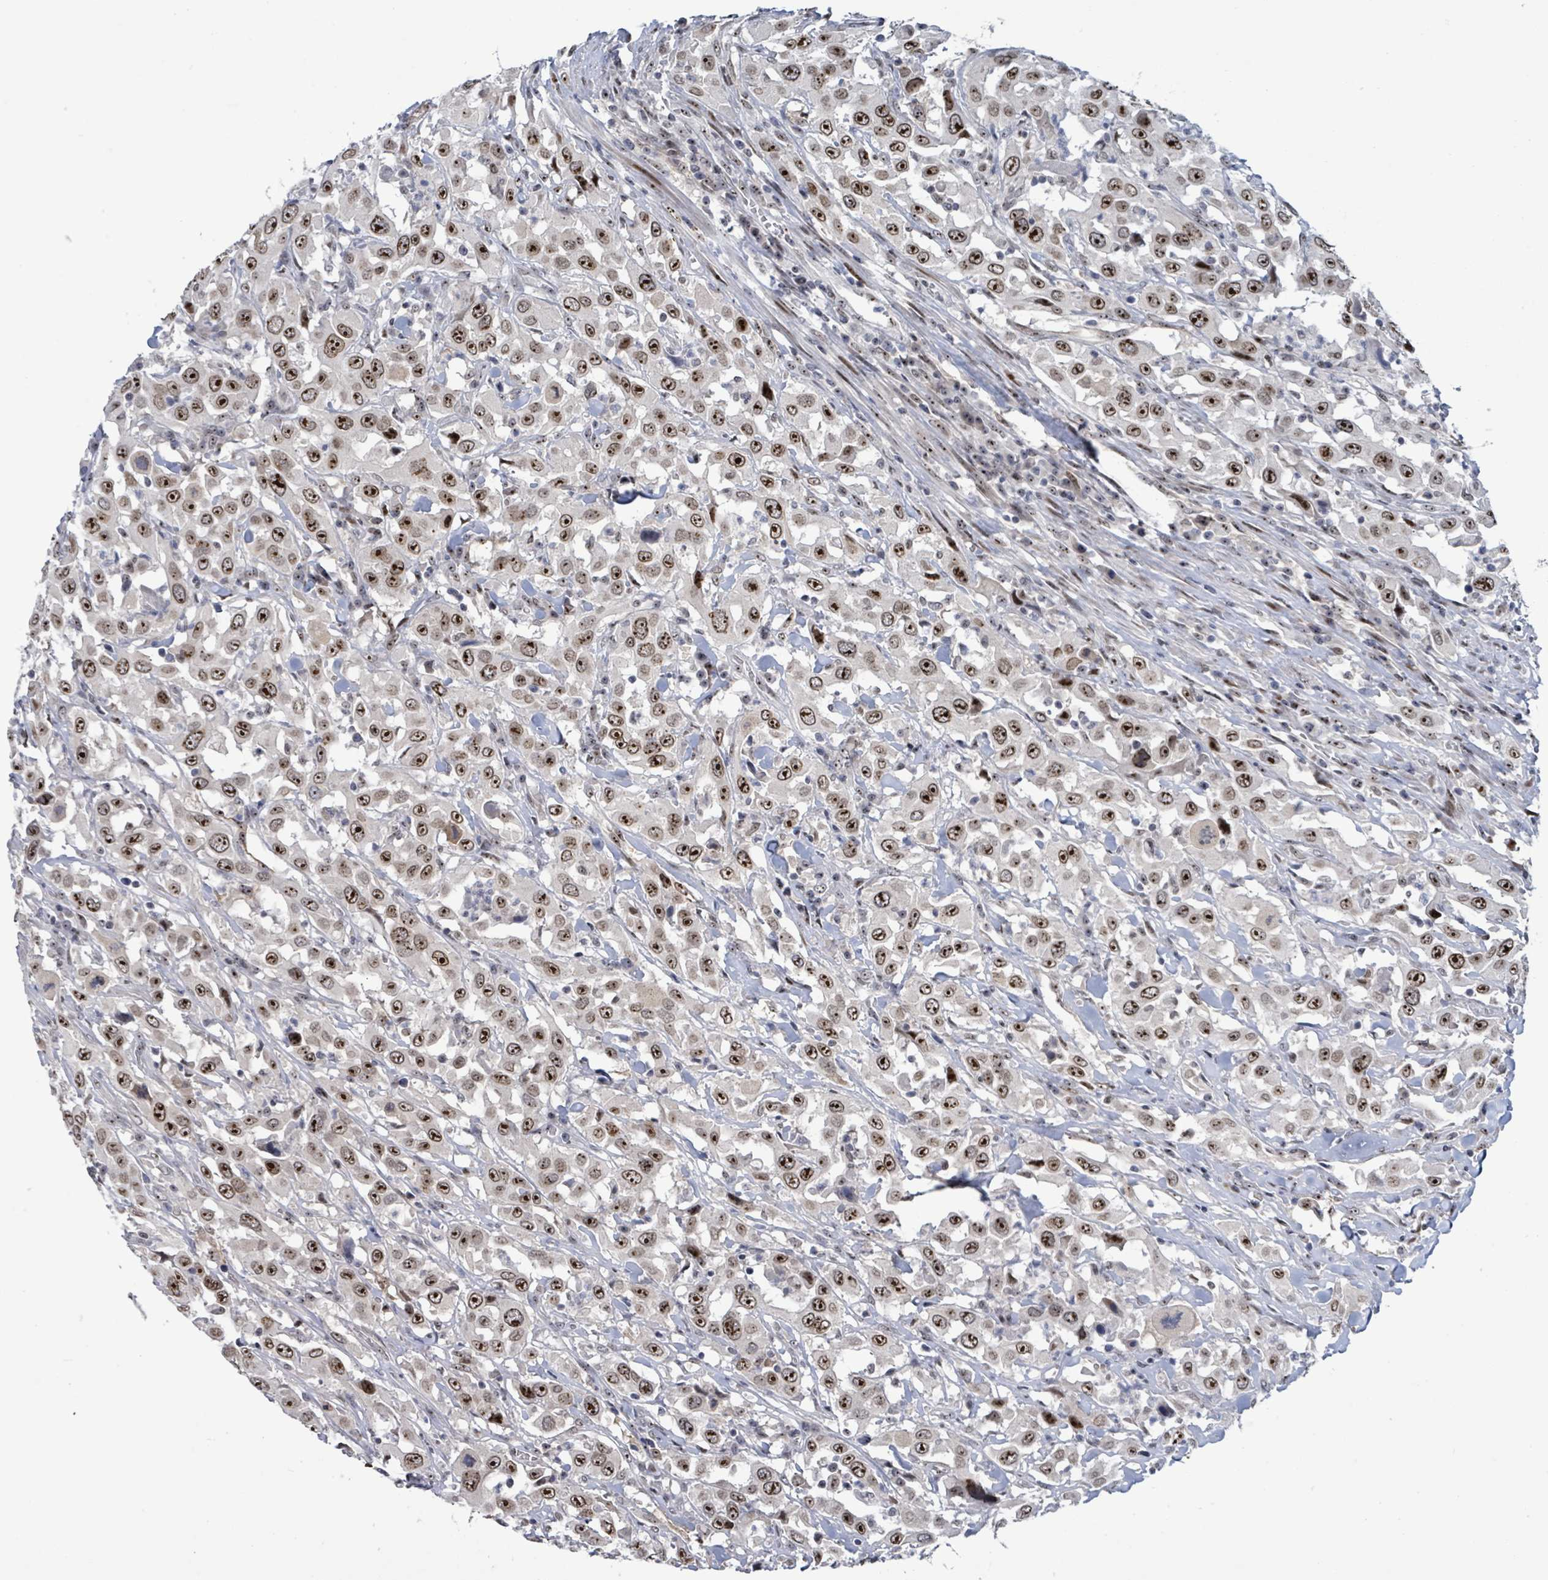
{"staining": {"intensity": "strong", "quantity": ">75%", "location": "nuclear"}, "tissue": "urothelial cancer", "cell_type": "Tumor cells", "image_type": "cancer", "snomed": [{"axis": "morphology", "description": "Urothelial carcinoma, High grade"}, {"axis": "topography", "description": "Urinary bladder"}], "caption": "Human high-grade urothelial carcinoma stained with a protein marker demonstrates strong staining in tumor cells.", "gene": "RRN3", "patient": {"sex": "male", "age": 61}}